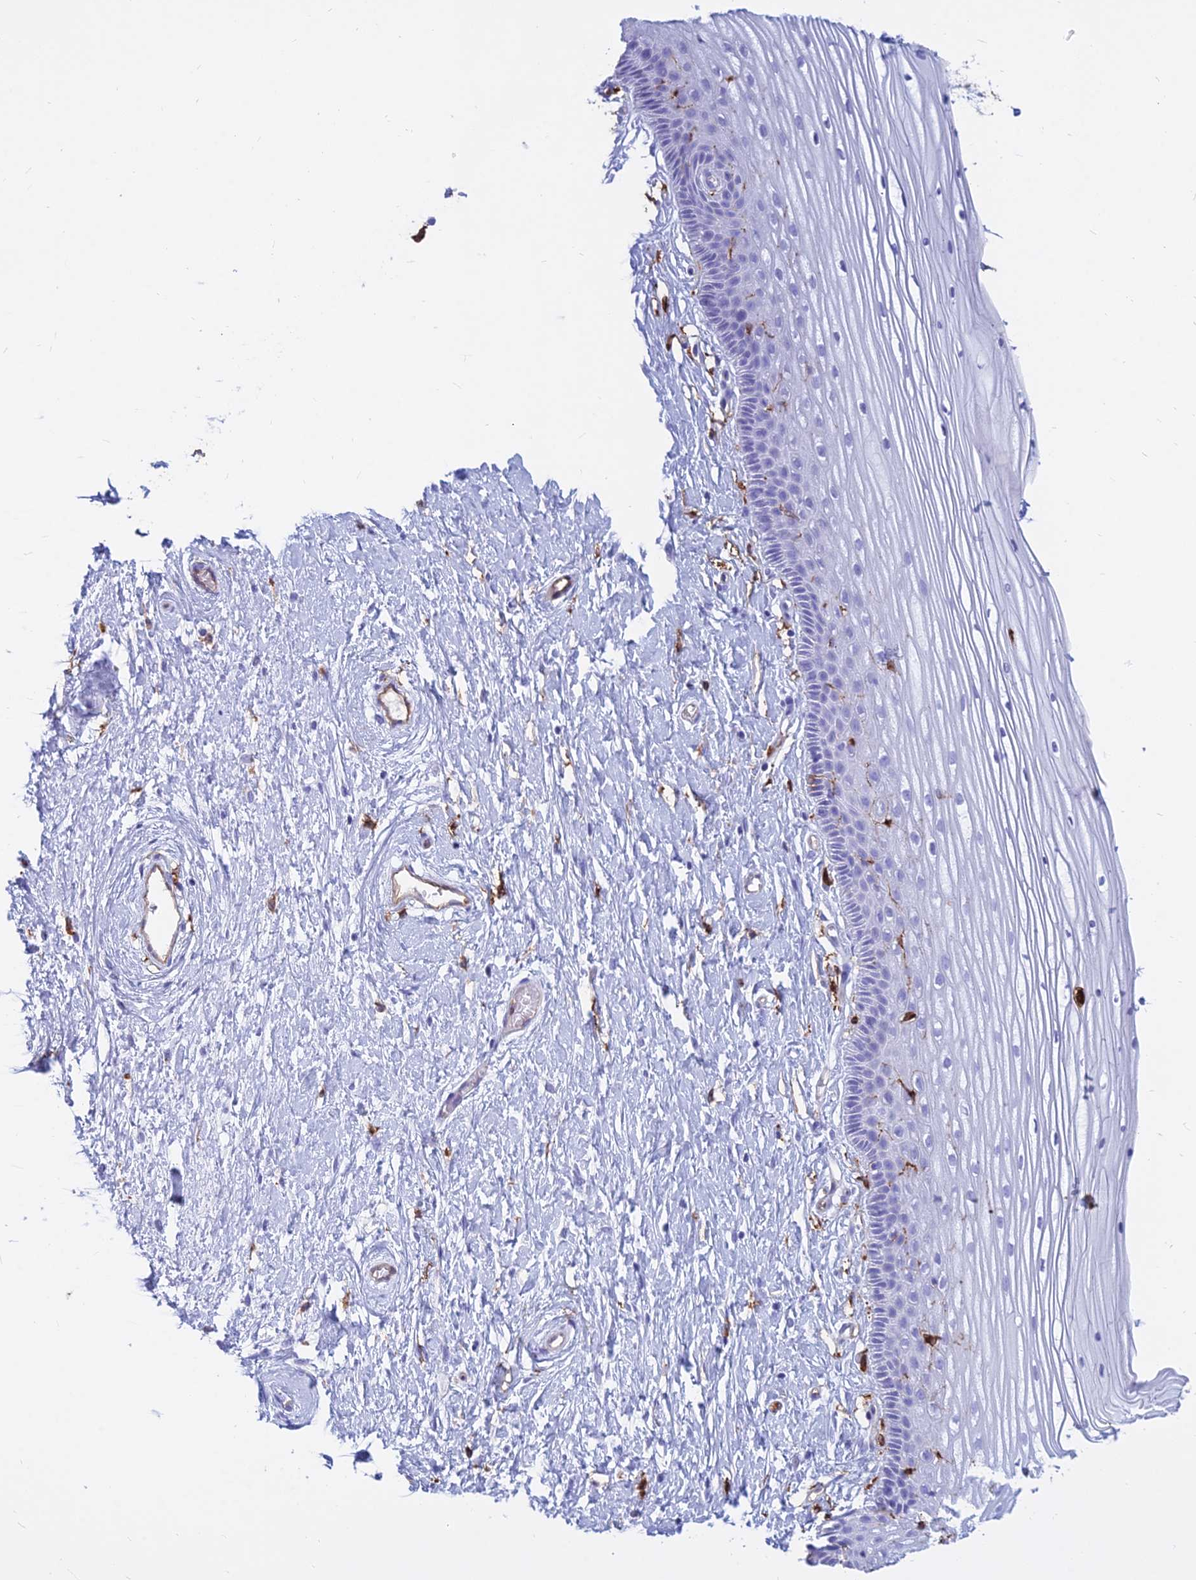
{"staining": {"intensity": "negative", "quantity": "none", "location": "none"}, "tissue": "vagina", "cell_type": "Squamous epithelial cells", "image_type": "normal", "snomed": [{"axis": "morphology", "description": "Normal tissue, NOS"}, {"axis": "topography", "description": "Vagina"}, {"axis": "topography", "description": "Cervix"}], "caption": "Human vagina stained for a protein using immunohistochemistry (IHC) exhibits no positivity in squamous epithelial cells.", "gene": "HLA", "patient": {"sex": "female", "age": 40}}